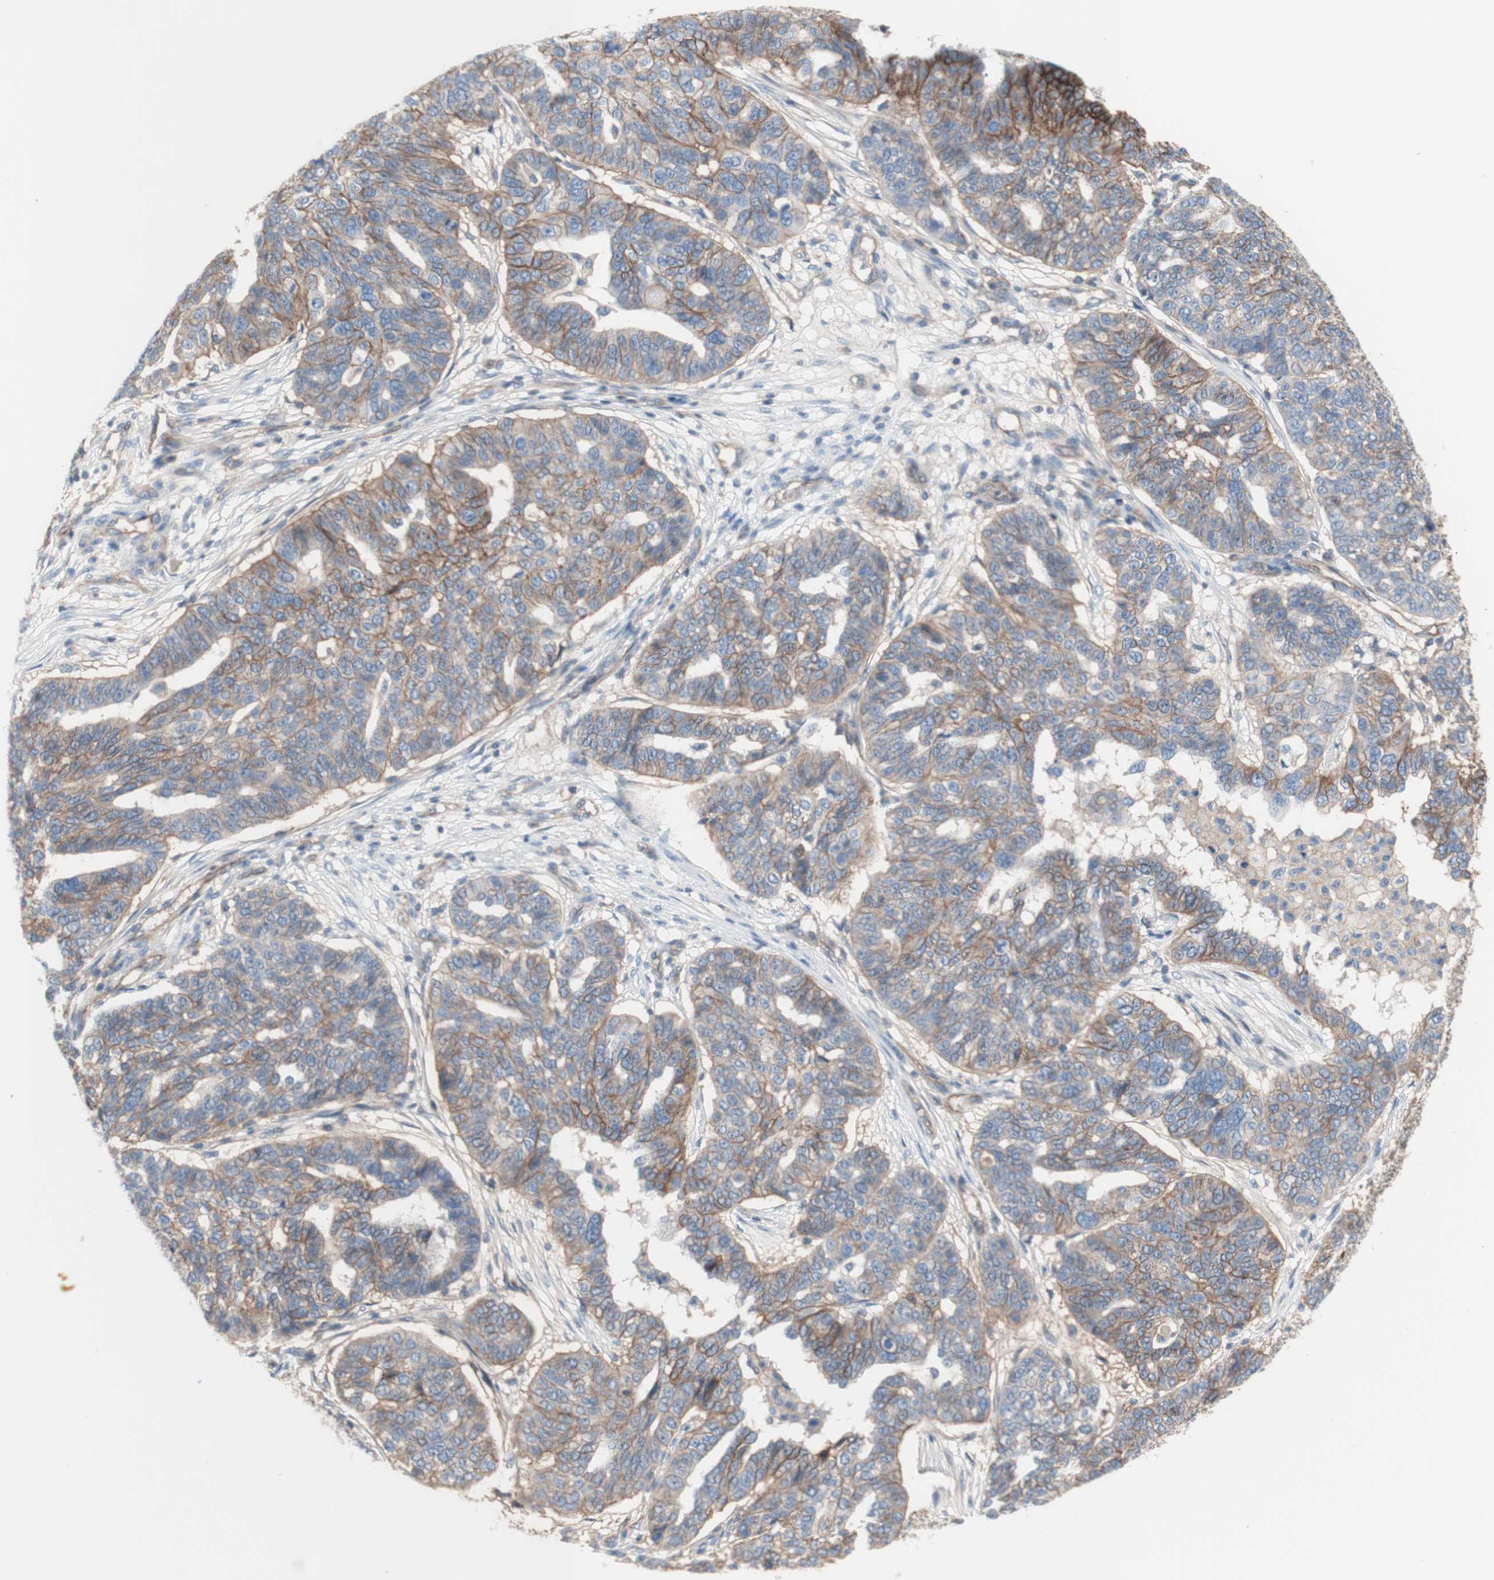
{"staining": {"intensity": "weak", "quantity": "25%-75%", "location": "cytoplasmic/membranous"}, "tissue": "ovarian cancer", "cell_type": "Tumor cells", "image_type": "cancer", "snomed": [{"axis": "morphology", "description": "Cystadenocarcinoma, serous, NOS"}, {"axis": "topography", "description": "Ovary"}], "caption": "Approximately 25%-75% of tumor cells in serous cystadenocarcinoma (ovarian) exhibit weak cytoplasmic/membranous protein staining as visualized by brown immunohistochemical staining.", "gene": "CD46", "patient": {"sex": "female", "age": 59}}